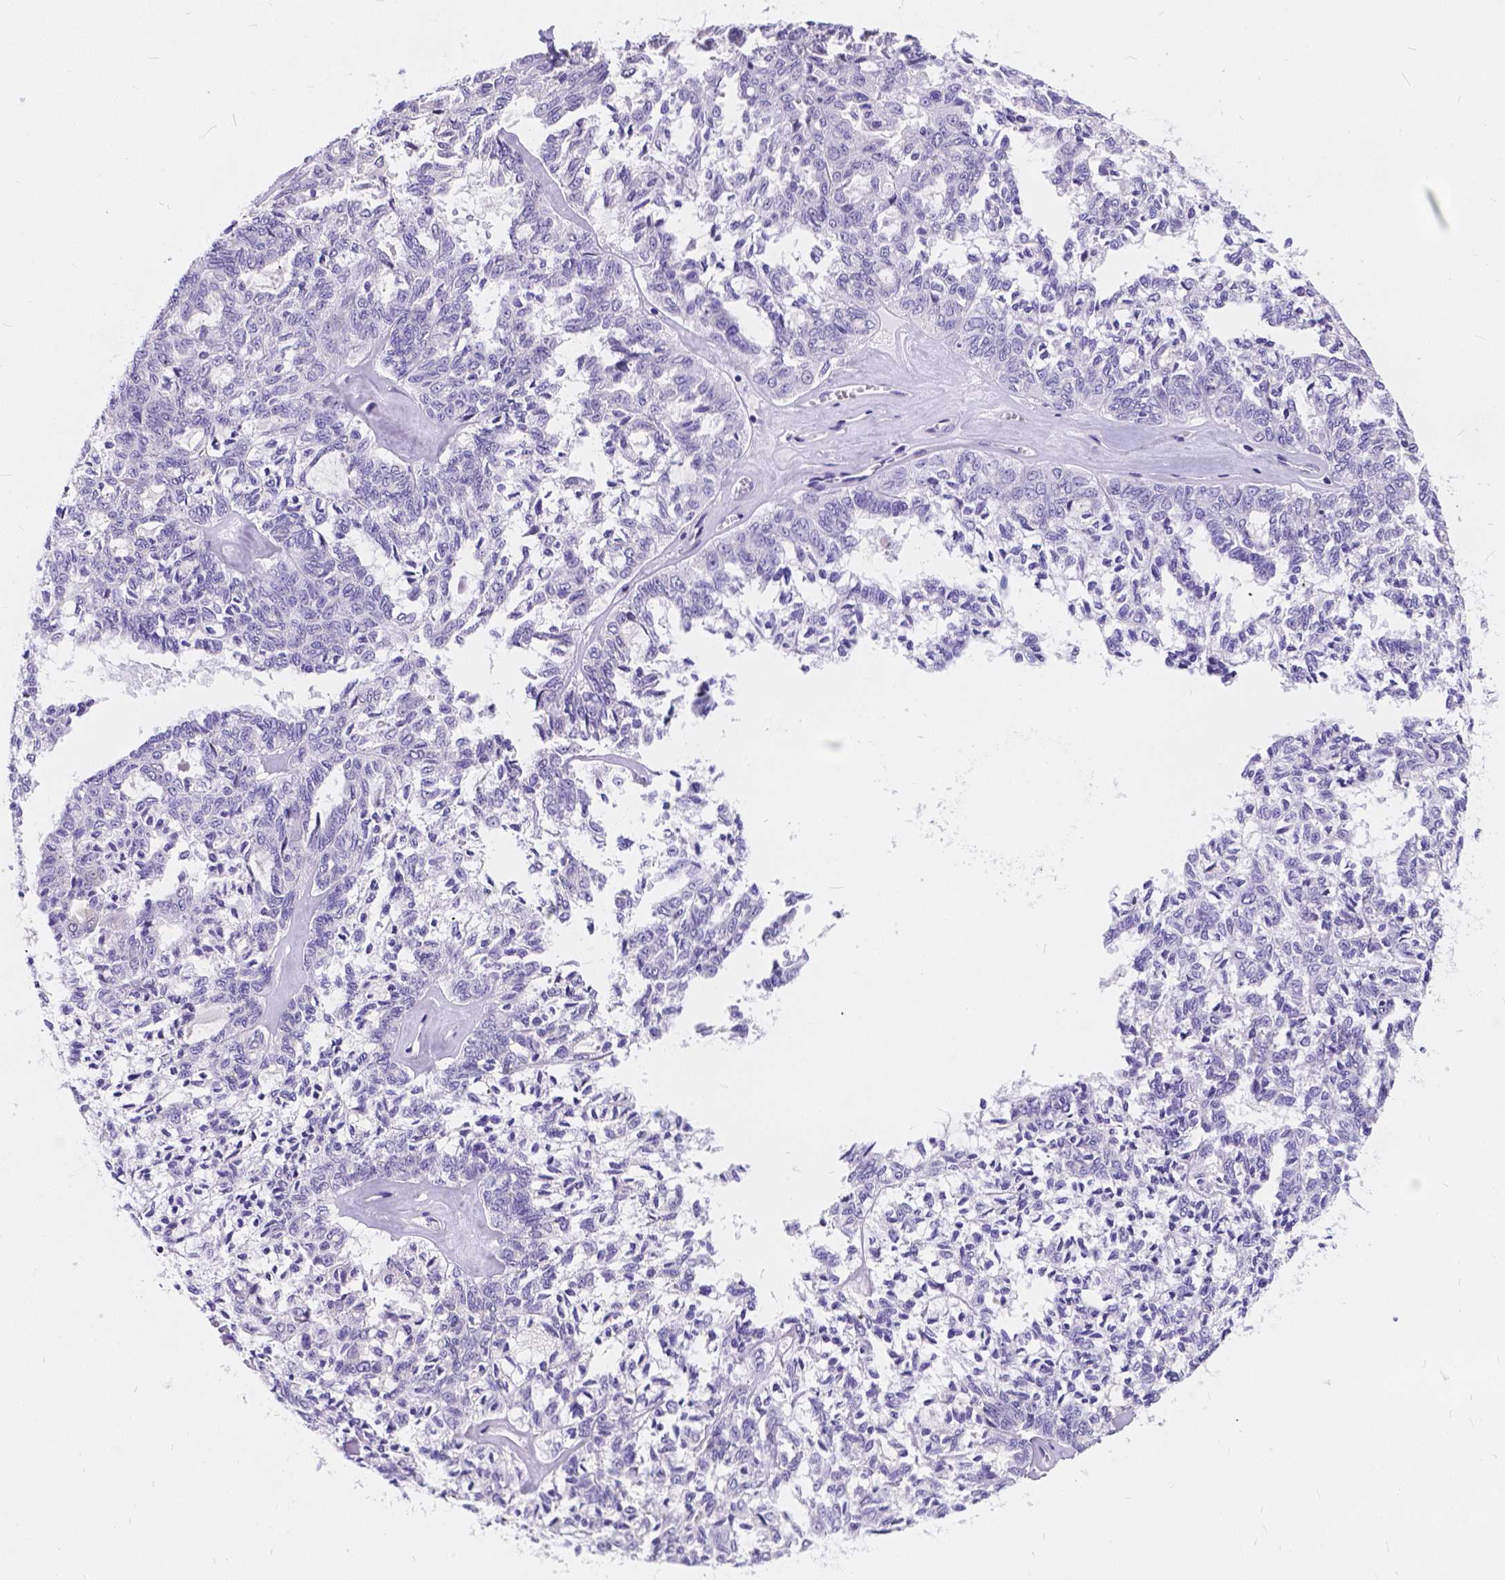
{"staining": {"intensity": "negative", "quantity": "none", "location": "none"}, "tissue": "ovarian cancer", "cell_type": "Tumor cells", "image_type": "cancer", "snomed": [{"axis": "morphology", "description": "Cystadenocarcinoma, serous, NOS"}, {"axis": "topography", "description": "Ovary"}], "caption": "DAB (3,3'-diaminobenzidine) immunohistochemical staining of human ovarian cancer reveals no significant staining in tumor cells.", "gene": "DLEC1", "patient": {"sex": "female", "age": 71}}